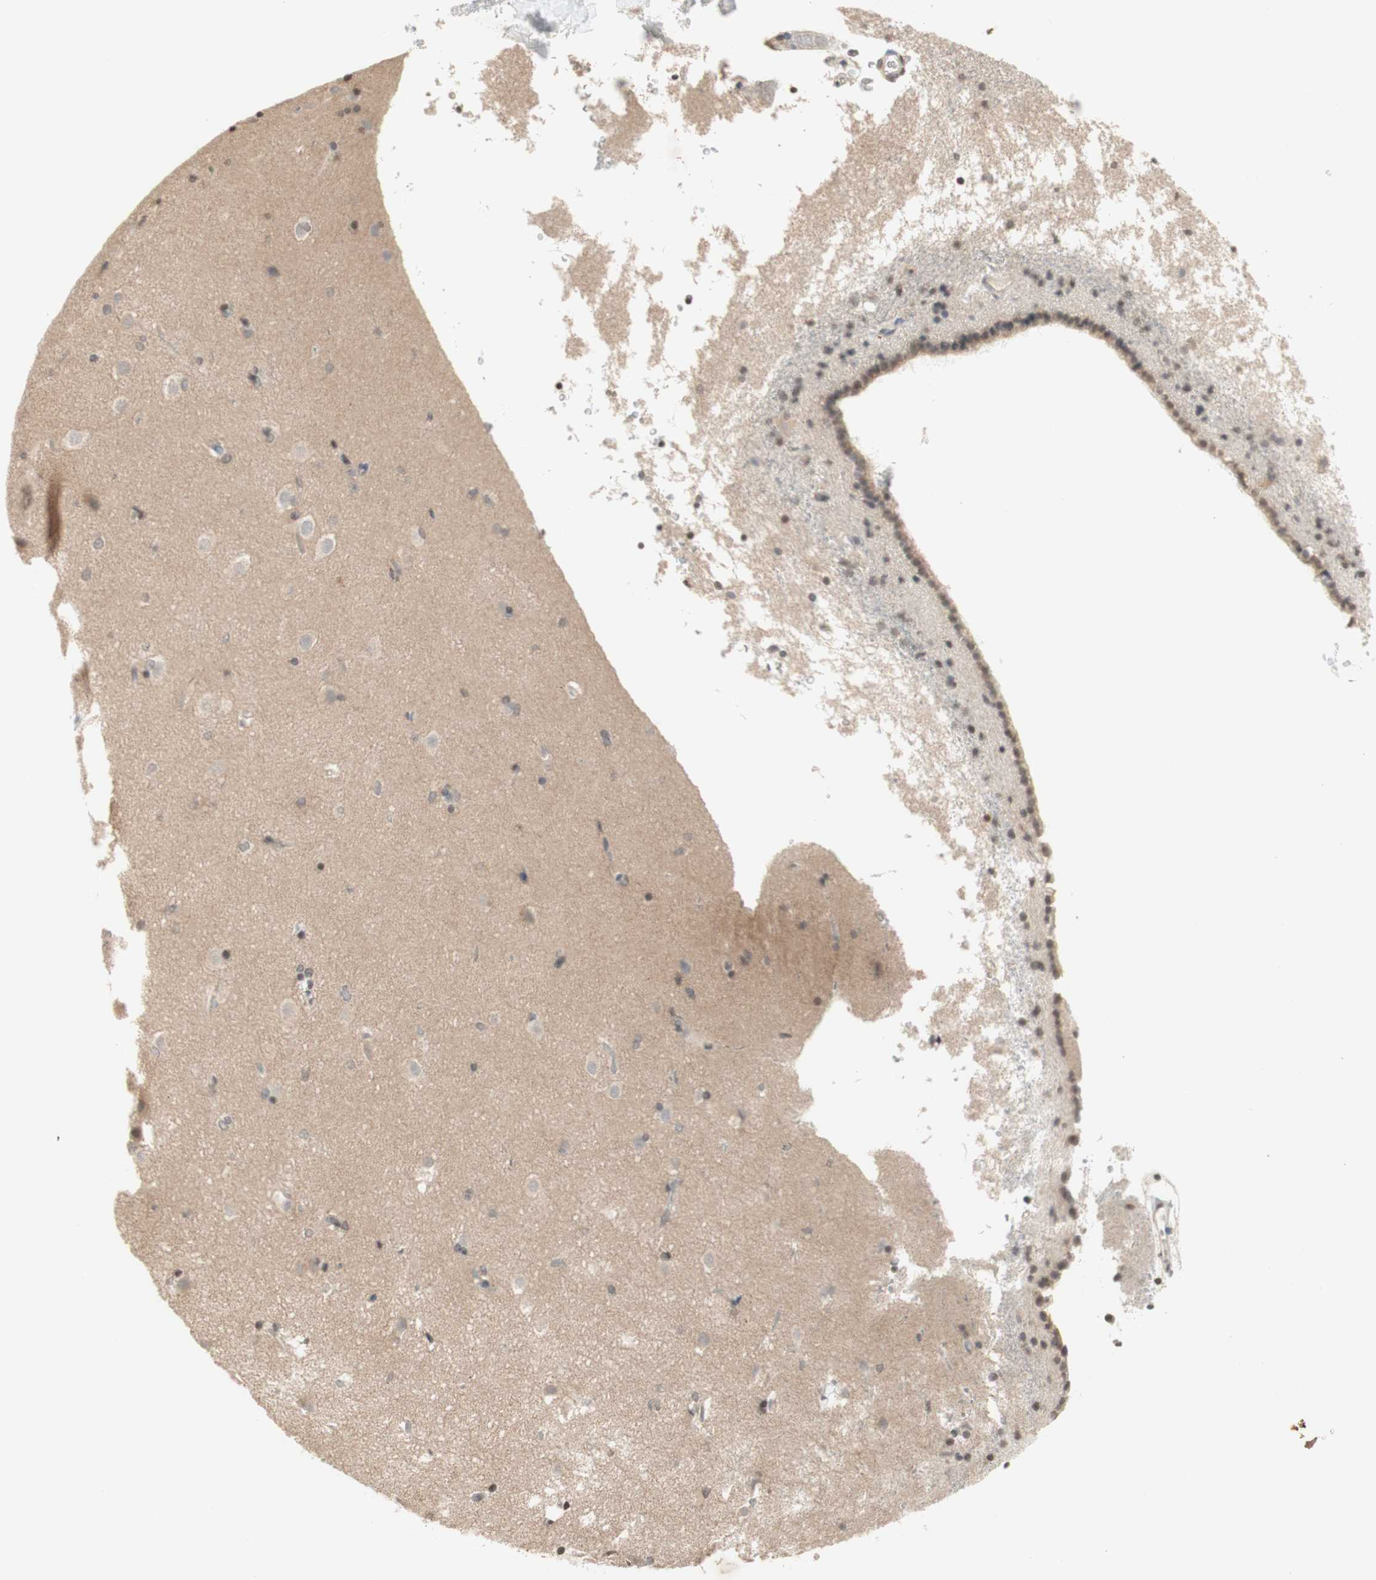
{"staining": {"intensity": "weak", "quantity": ">75%", "location": "nuclear"}, "tissue": "caudate", "cell_type": "Glial cells", "image_type": "normal", "snomed": [{"axis": "morphology", "description": "Normal tissue, NOS"}, {"axis": "topography", "description": "Lateral ventricle wall"}], "caption": "Normal caudate reveals weak nuclear staining in about >75% of glial cells The staining was performed using DAB (3,3'-diaminobenzidine), with brown indicating positive protein expression. Nuclei are stained blue with hematoxylin..", "gene": "GLI1", "patient": {"sex": "female", "age": 19}}